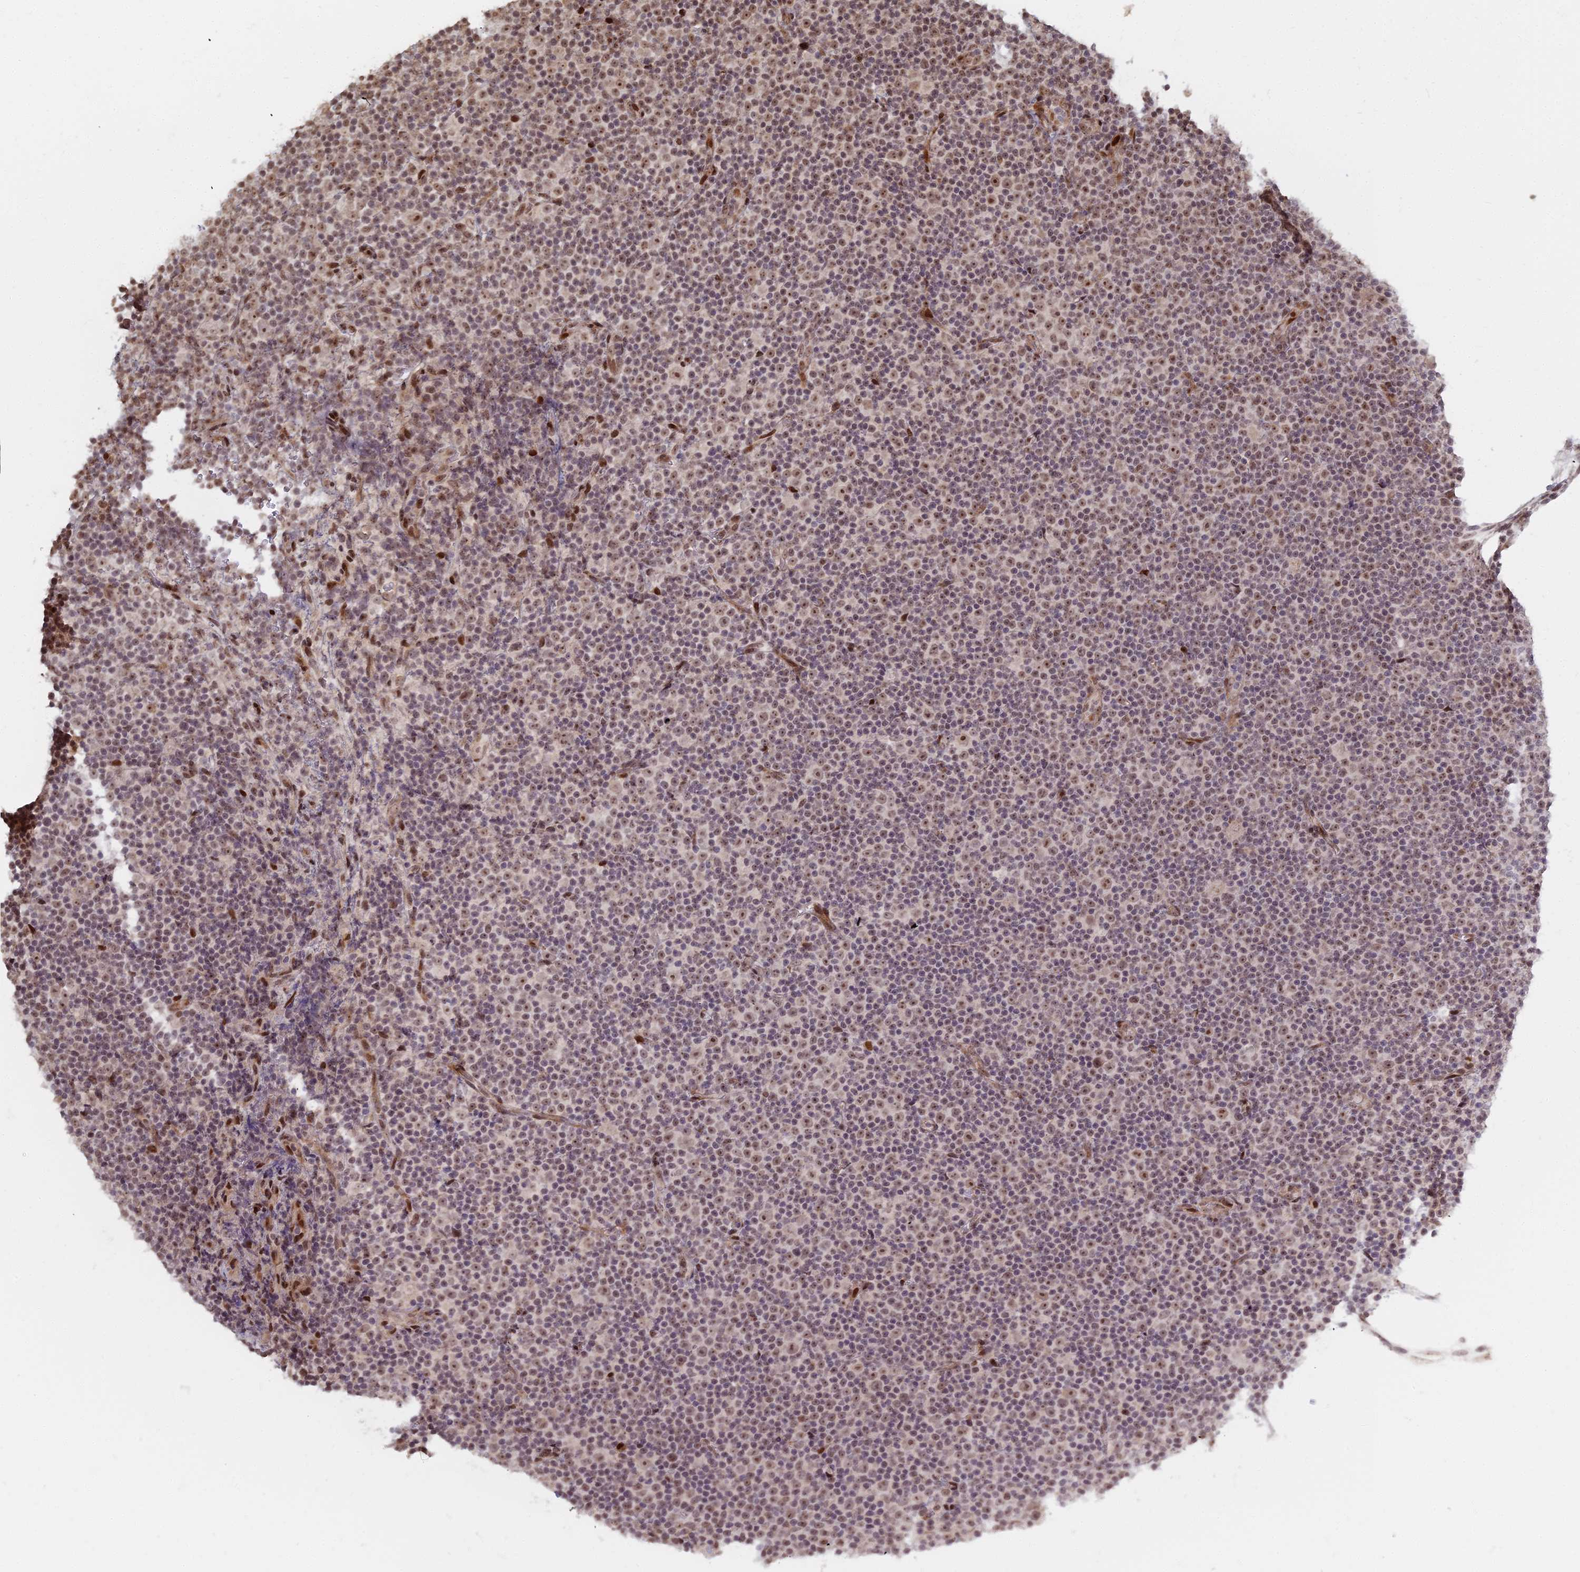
{"staining": {"intensity": "moderate", "quantity": ">75%", "location": "nuclear"}, "tissue": "lymphoma", "cell_type": "Tumor cells", "image_type": "cancer", "snomed": [{"axis": "morphology", "description": "Malignant lymphoma, non-Hodgkin's type, Low grade"}, {"axis": "topography", "description": "Lymph node"}], "caption": "Lymphoma tissue displays moderate nuclear expression in about >75% of tumor cells (DAB IHC with brightfield microscopy, high magnification).", "gene": "ABCA2", "patient": {"sex": "female", "age": 67}}